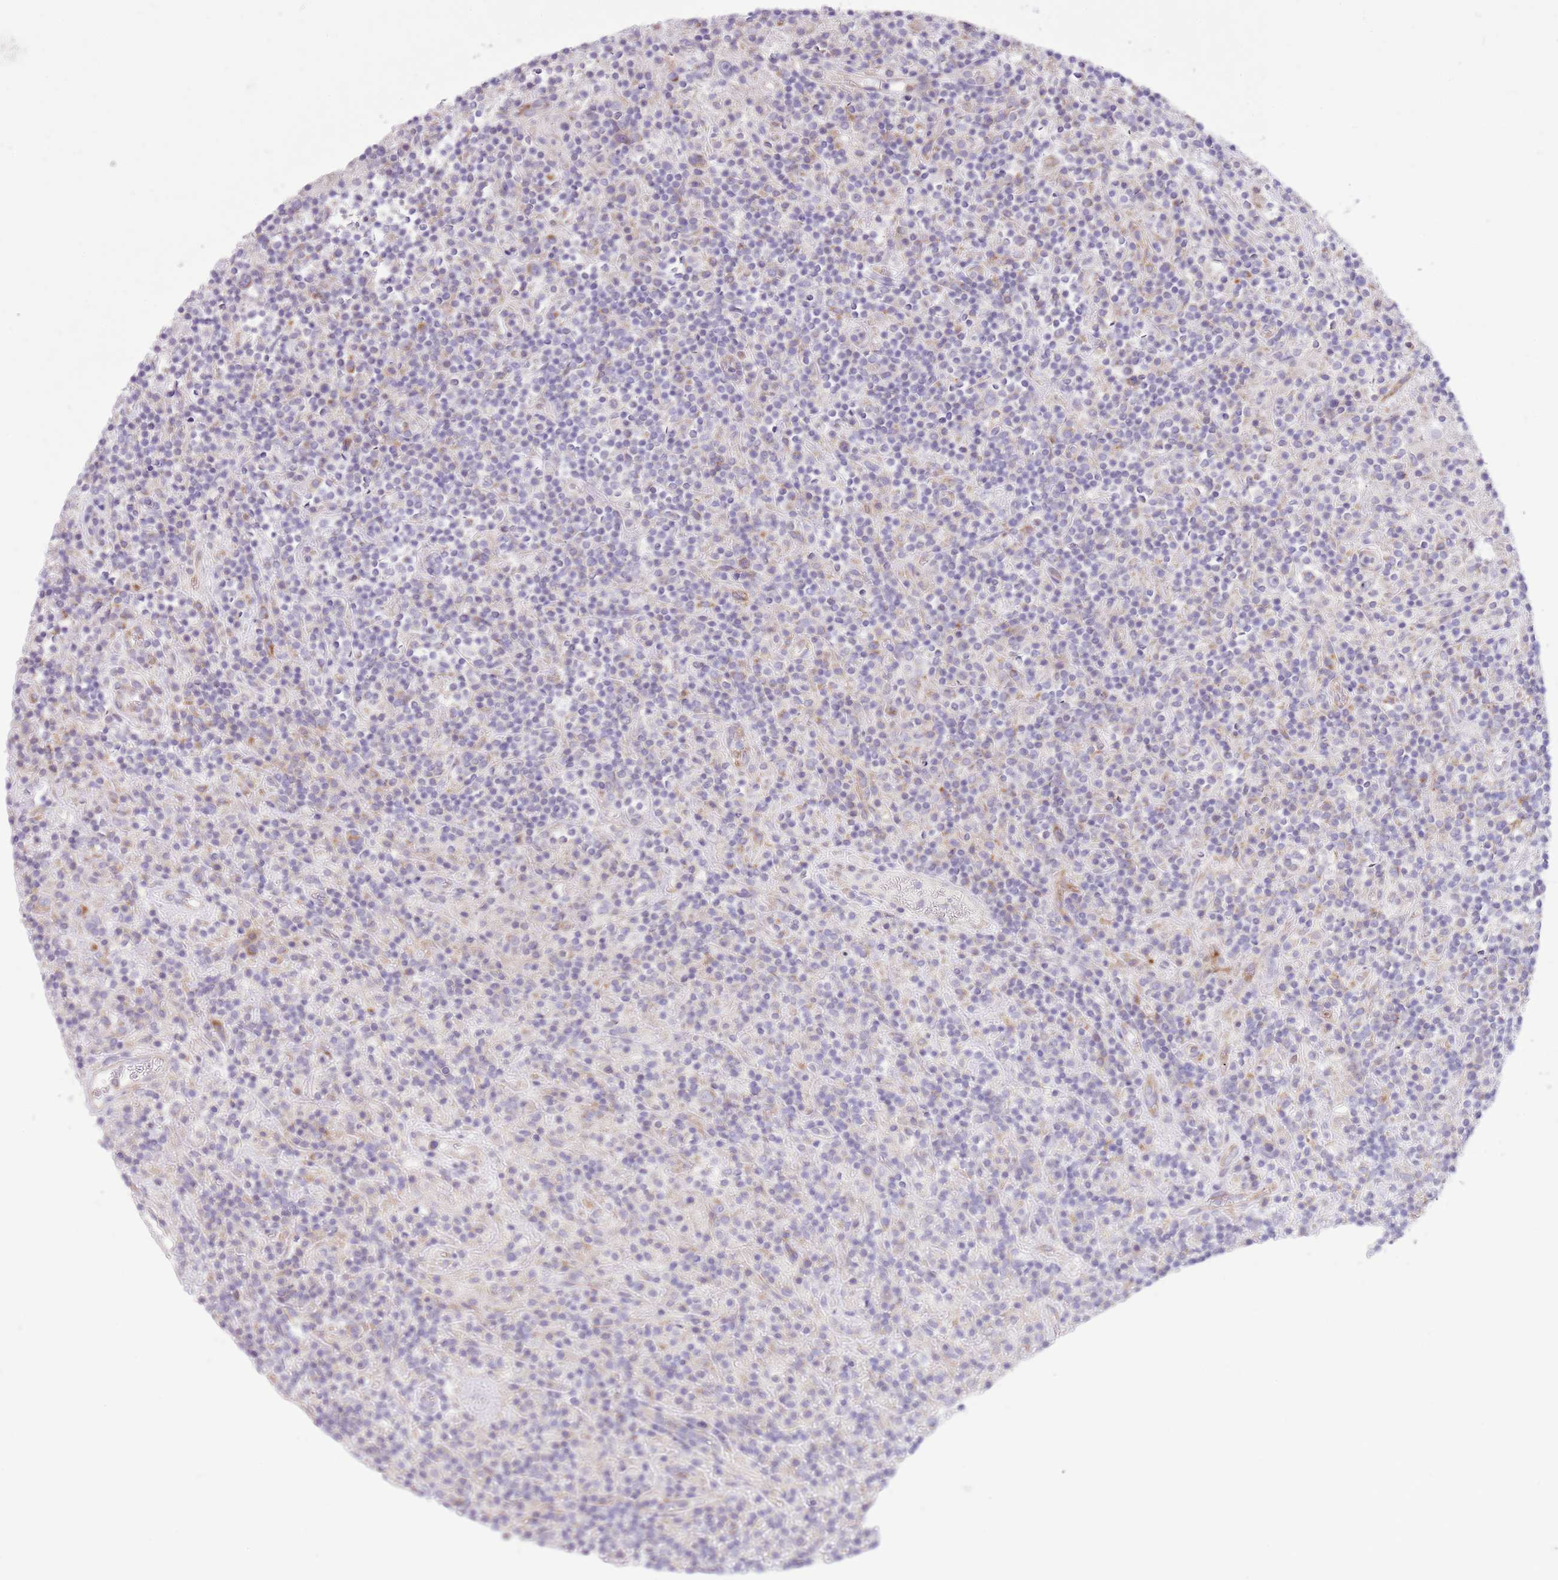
{"staining": {"intensity": "negative", "quantity": "none", "location": "none"}, "tissue": "lymphoma", "cell_type": "Tumor cells", "image_type": "cancer", "snomed": [{"axis": "morphology", "description": "Hodgkin's disease, NOS"}, {"axis": "topography", "description": "Lymph node"}], "caption": "The histopathology image demonstrates no staining of tumor cells in Hodgkin's disease.", "gene": "OAZ2", "patient": {"sex": "male", "age": 70}}